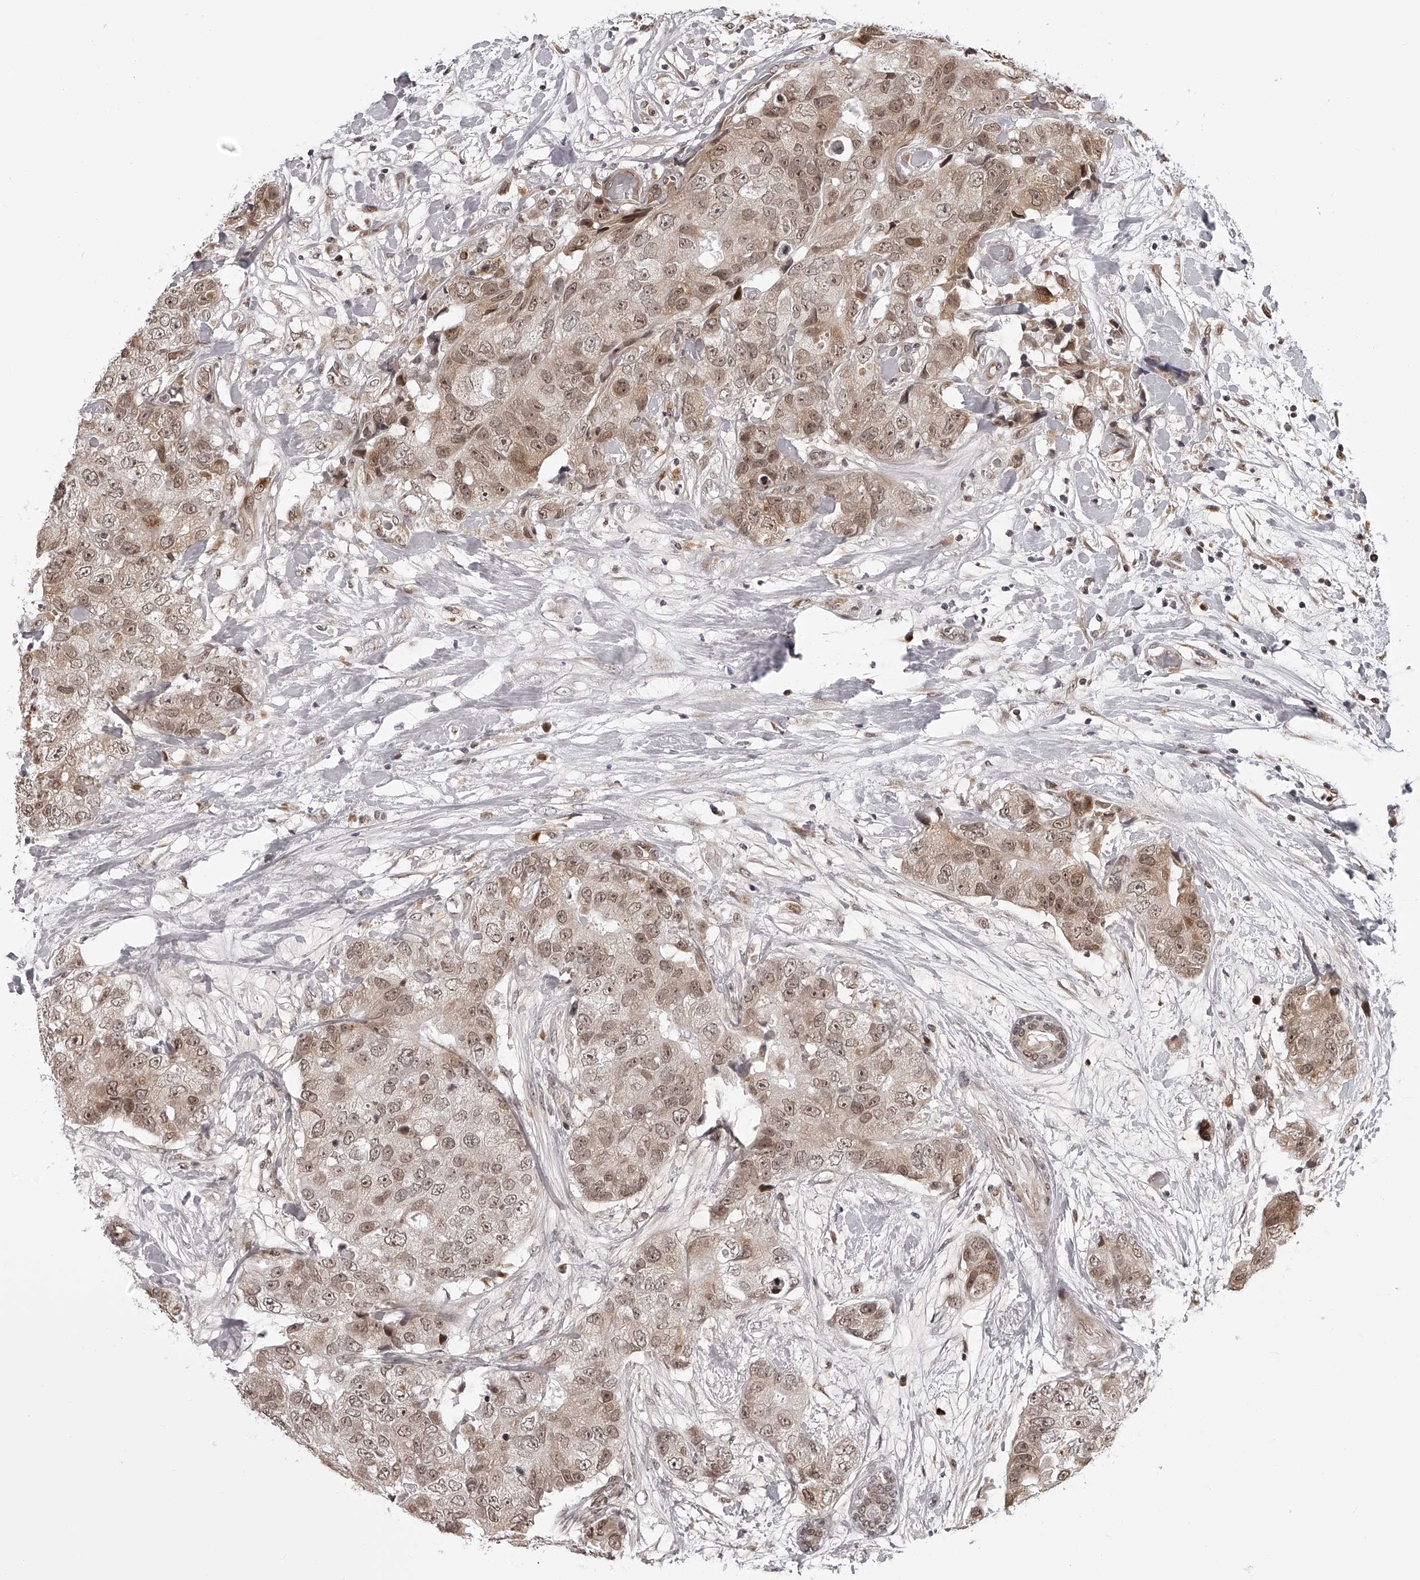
{"staining": {"intensity": "moderate", "quantity": ">75%", "location": "cytoplasmic/membranous,nuclear"}, "tissue": "breast cancer", "cell_type": "Tumor cells", "image_type": "cancer", "snomed": [{"axis": "morphology", "description": "Duct carcinoma"}, {"axis": "topography", "description": "Breast"}], "caption": "Immunohistochemical staining of human breast cancer (infiltrating ductal carcinoma) reveals medium levels of moderate cytoplasmic/membranous and nuclear protein positivity in about >75% of tumor cells.", "gene": "ODF2L", "patient": {"sex": "female", "age": 62}}